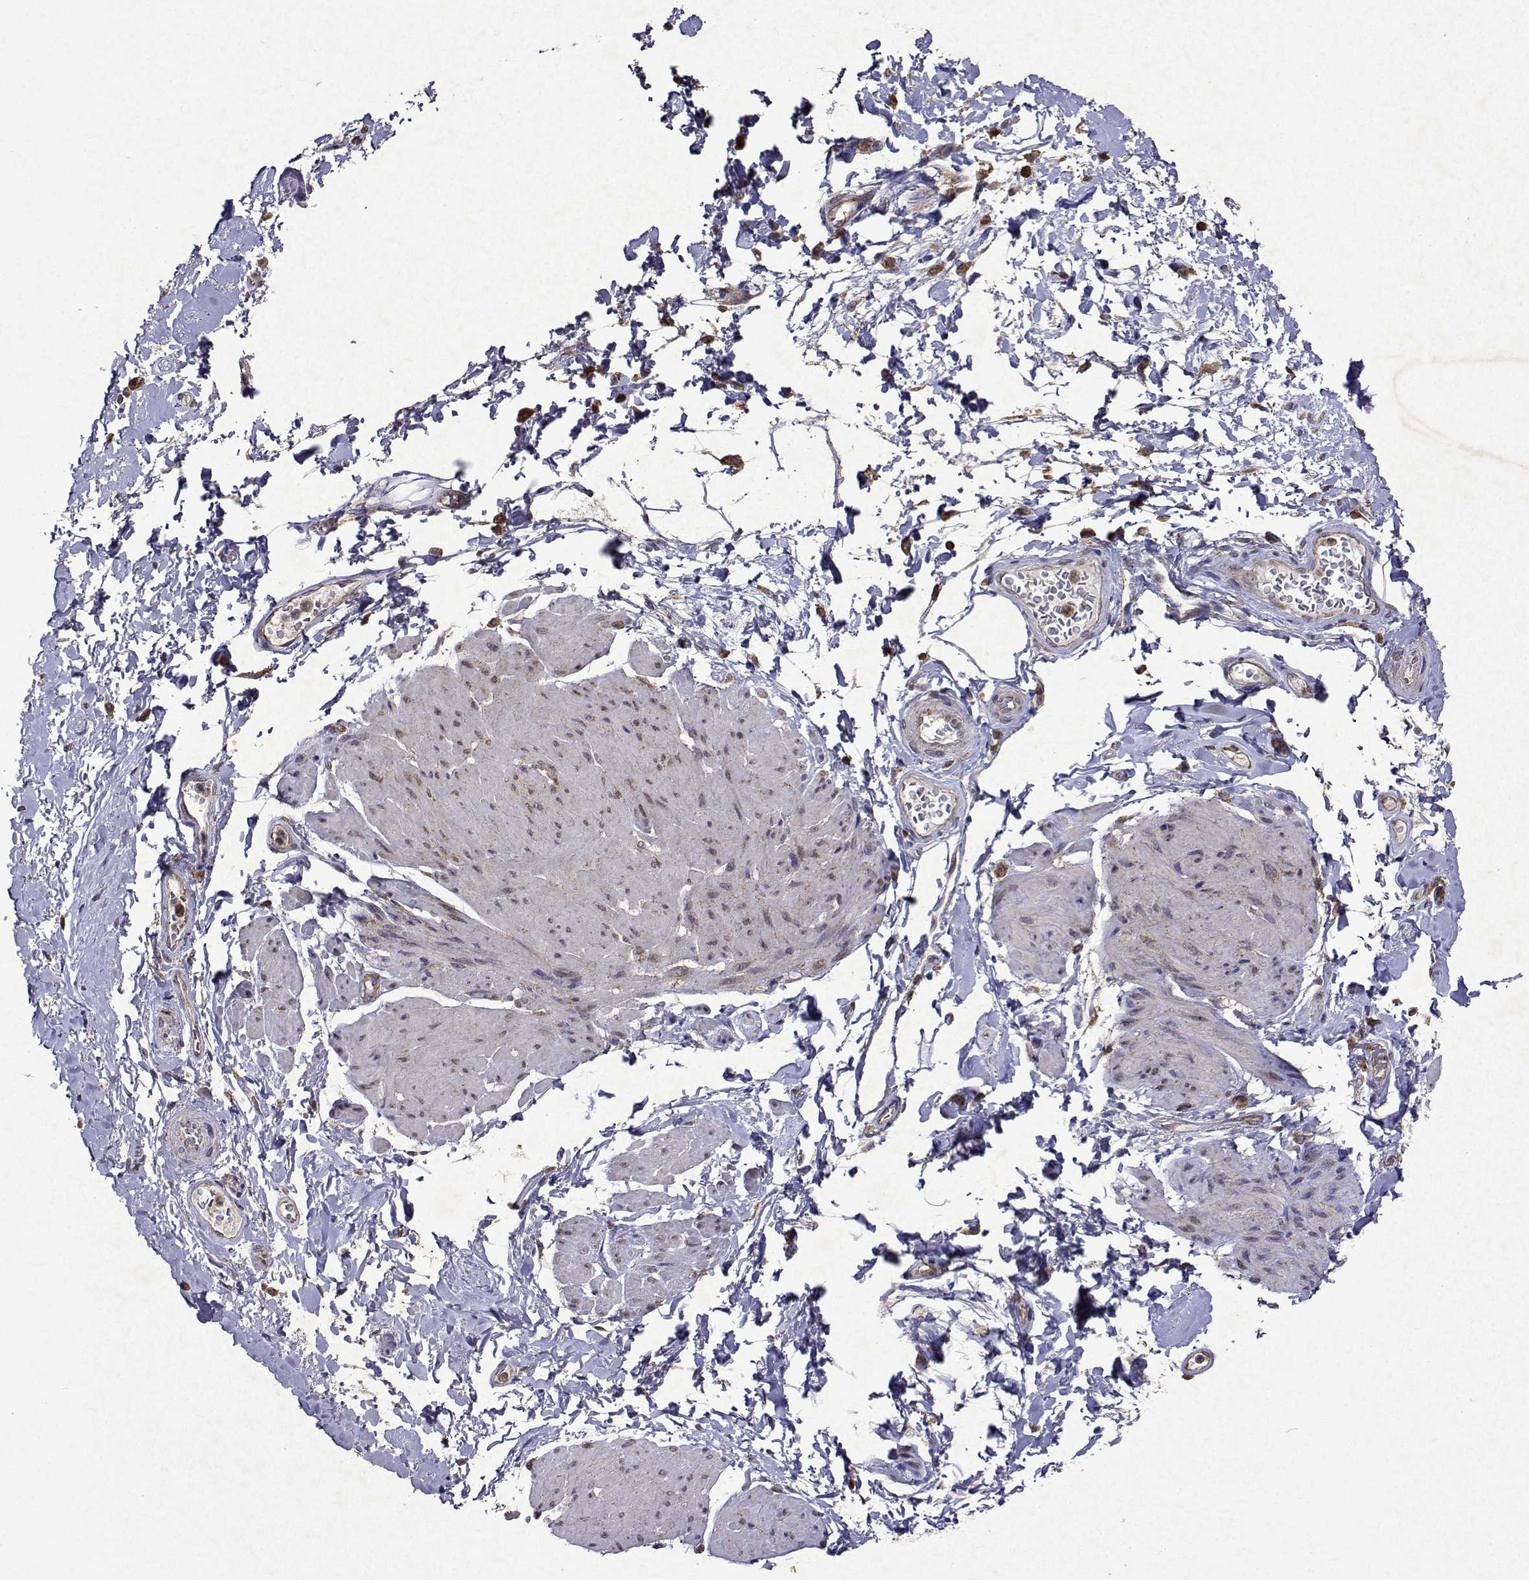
{"staining": {"intensity": "moderate", "quantity": "<25%", "location": "nuclear"}, "tissue": "adipose tissue", "cell_type": "Adipocytes", "image_type": "normal", "snomed": [{"axis": "morphology", "description": "Normal tissue, NOS"}, {"axis": "topography", "description": "Urinary bladder"}, {"axis": "topography", "description": "Peripheral nerve tissue"}], "caption": "Immunohistochemistry (DAB (3,3'-diaminobenzidine)) staining of unremarkable adipose tissue reveals moderate nuclear protein expression in about <25% of adipocytes.", "gene": "TARBP2", "patient": {"sex": "female", "age": 60}}